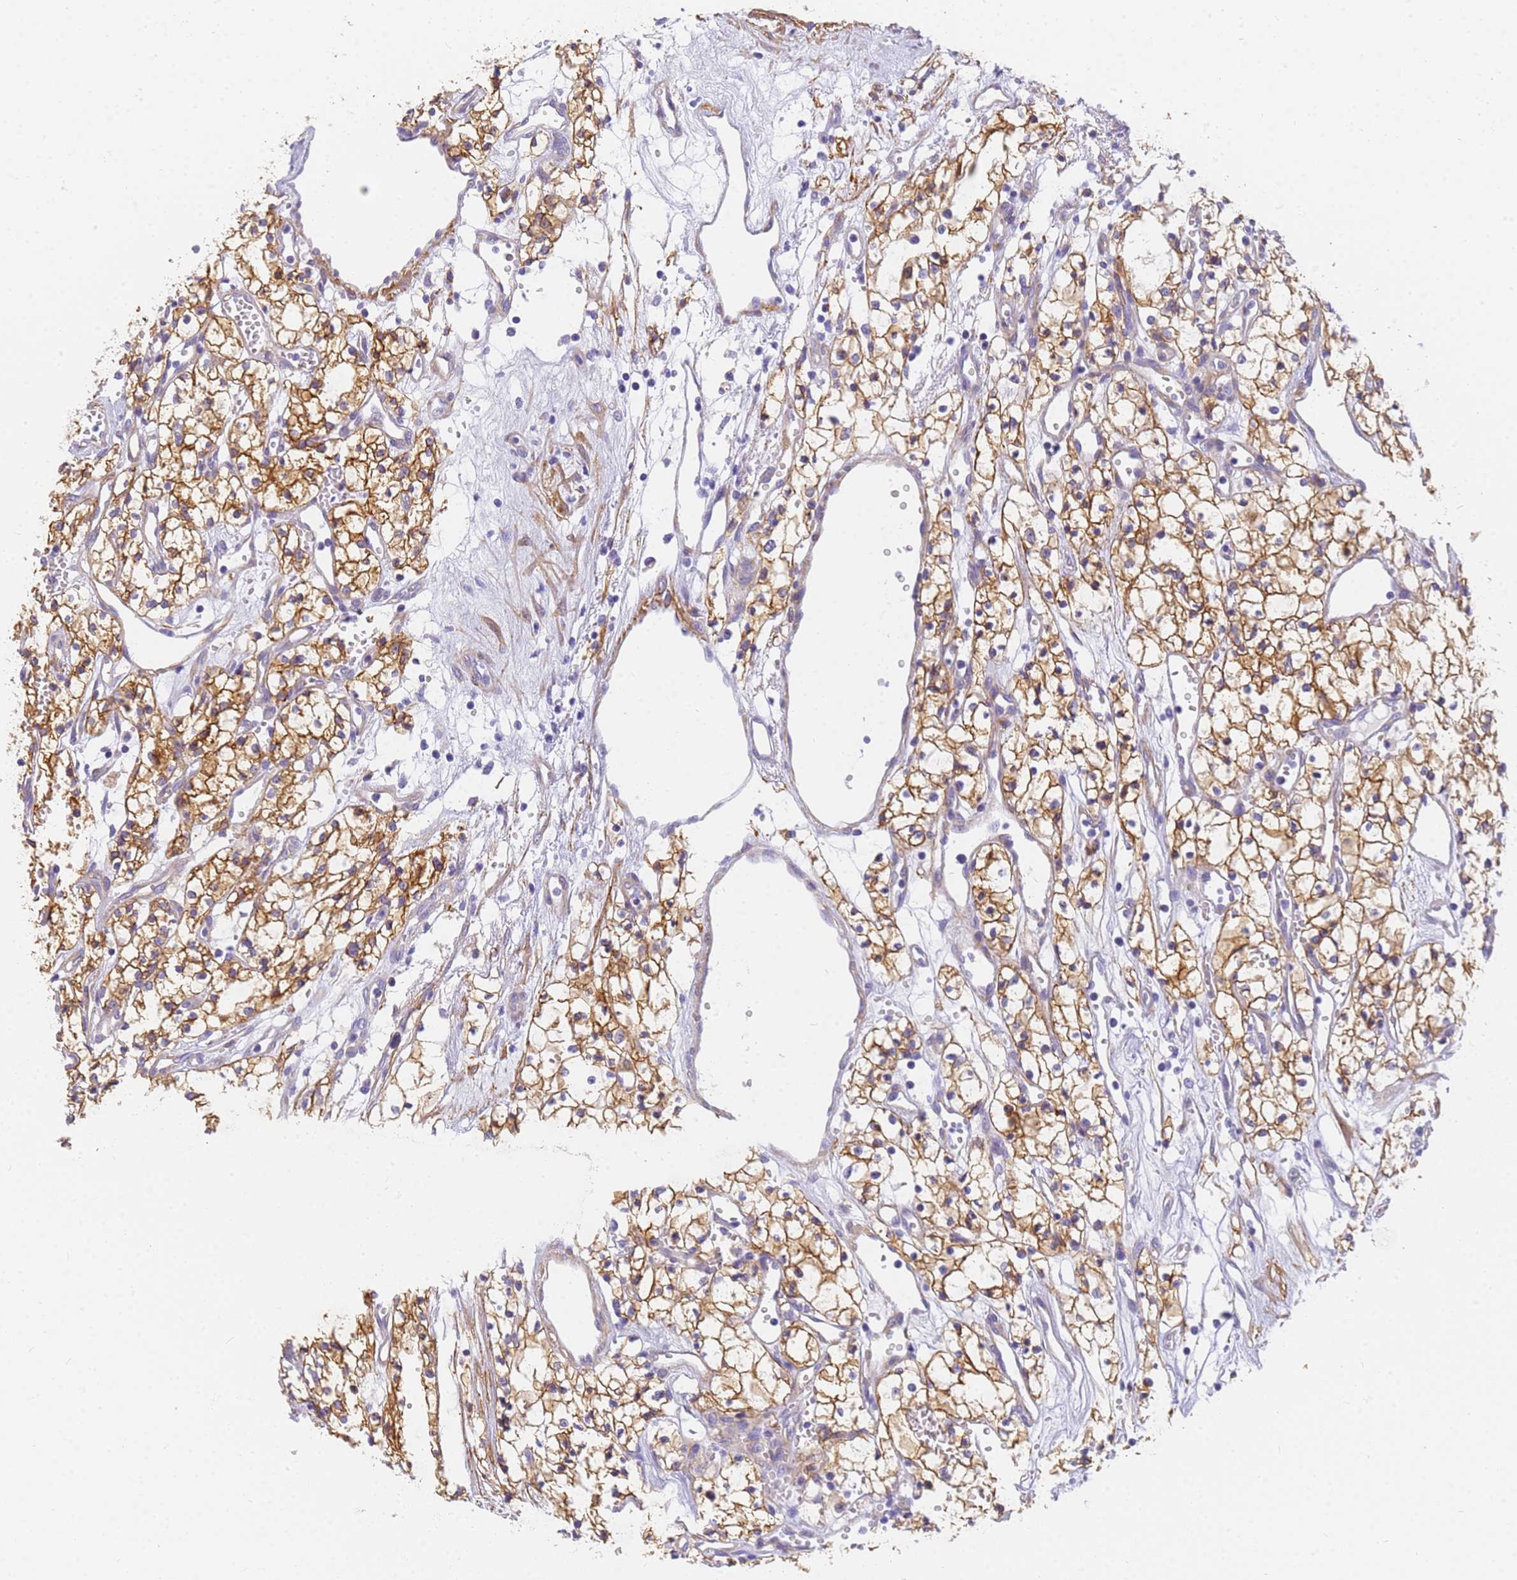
{"staining": {"intensity": "moderate", "quantity": ">75%", "location": "cytoplasmic/membranous"}, "tissue": "renal cancer", "cell_type": "Tumor cells", "image_type": "cancer", "snomed": [{"axis": "morphology", "description": "Adenocarcinoma, NOS"}, {"axis": "topography", "description": "Kidney"}], "caption": "This photomicrograph exhibits IHC staining of human renal adenocarcinoma, with medium moderate cytoplasmic/membranous expression in approximately >75% of tumor cells.", "gene": "MVB12A", "patient": {"sex": "male", "age": 59}}